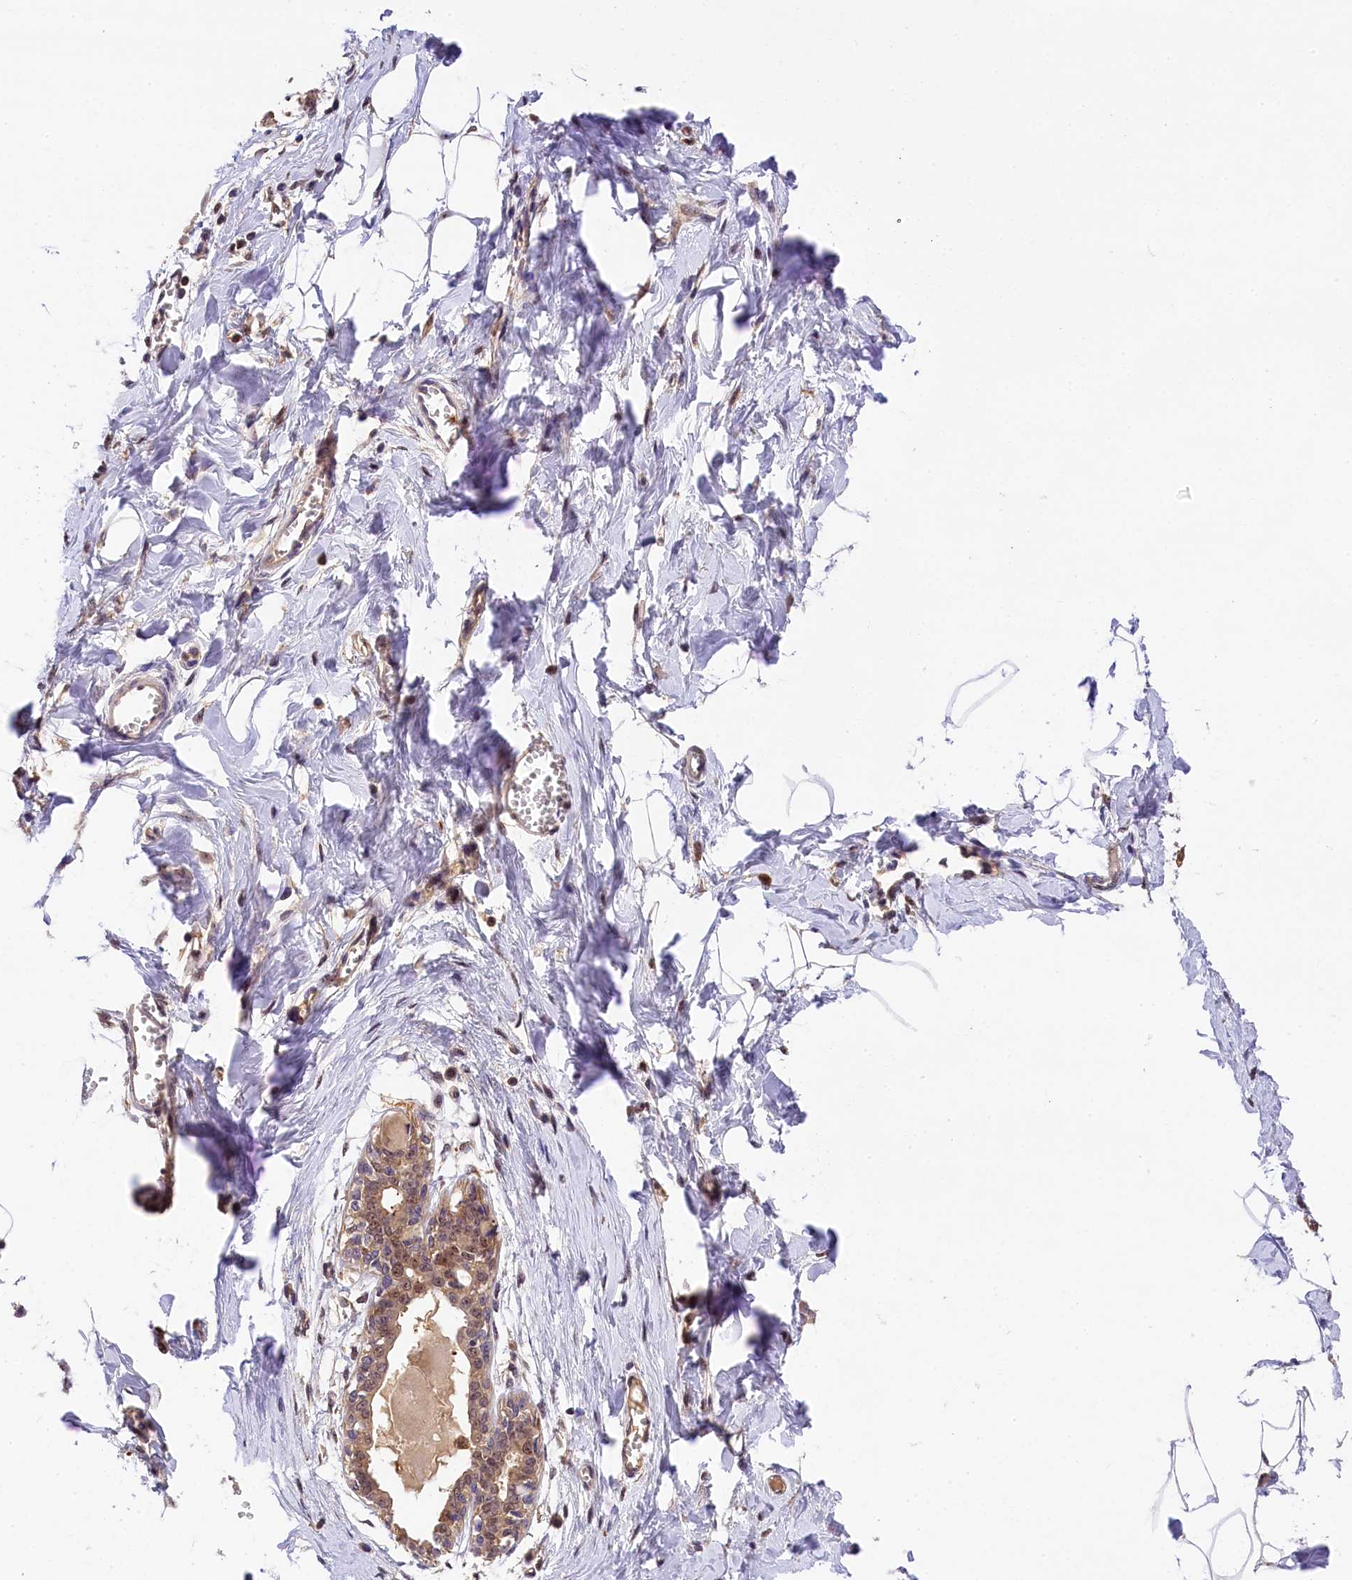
{"staining": {"intensity": "weak", "quantity": "25%-75%", "location": "cytoplasmic/membranous,nuclear"}, "tissue": "breast", "cell_type": "Adipocytes", "image_type": "normal", "snomed": [{"axis": "morphology", "description": "Normal tissue, NOS"}, {"axis": "topography", "description": "Breast"}], "caption": "High-power microscopy captured an IHC photomicrograph of benign breast, revealing weak cytoplasmic/membranous,nuclear positivity in approximately 25%-75% of adipocytes. Nuclei are stained in blue.", "gene": "EIF6", "patient": {"sex": "female", "age": 27}}